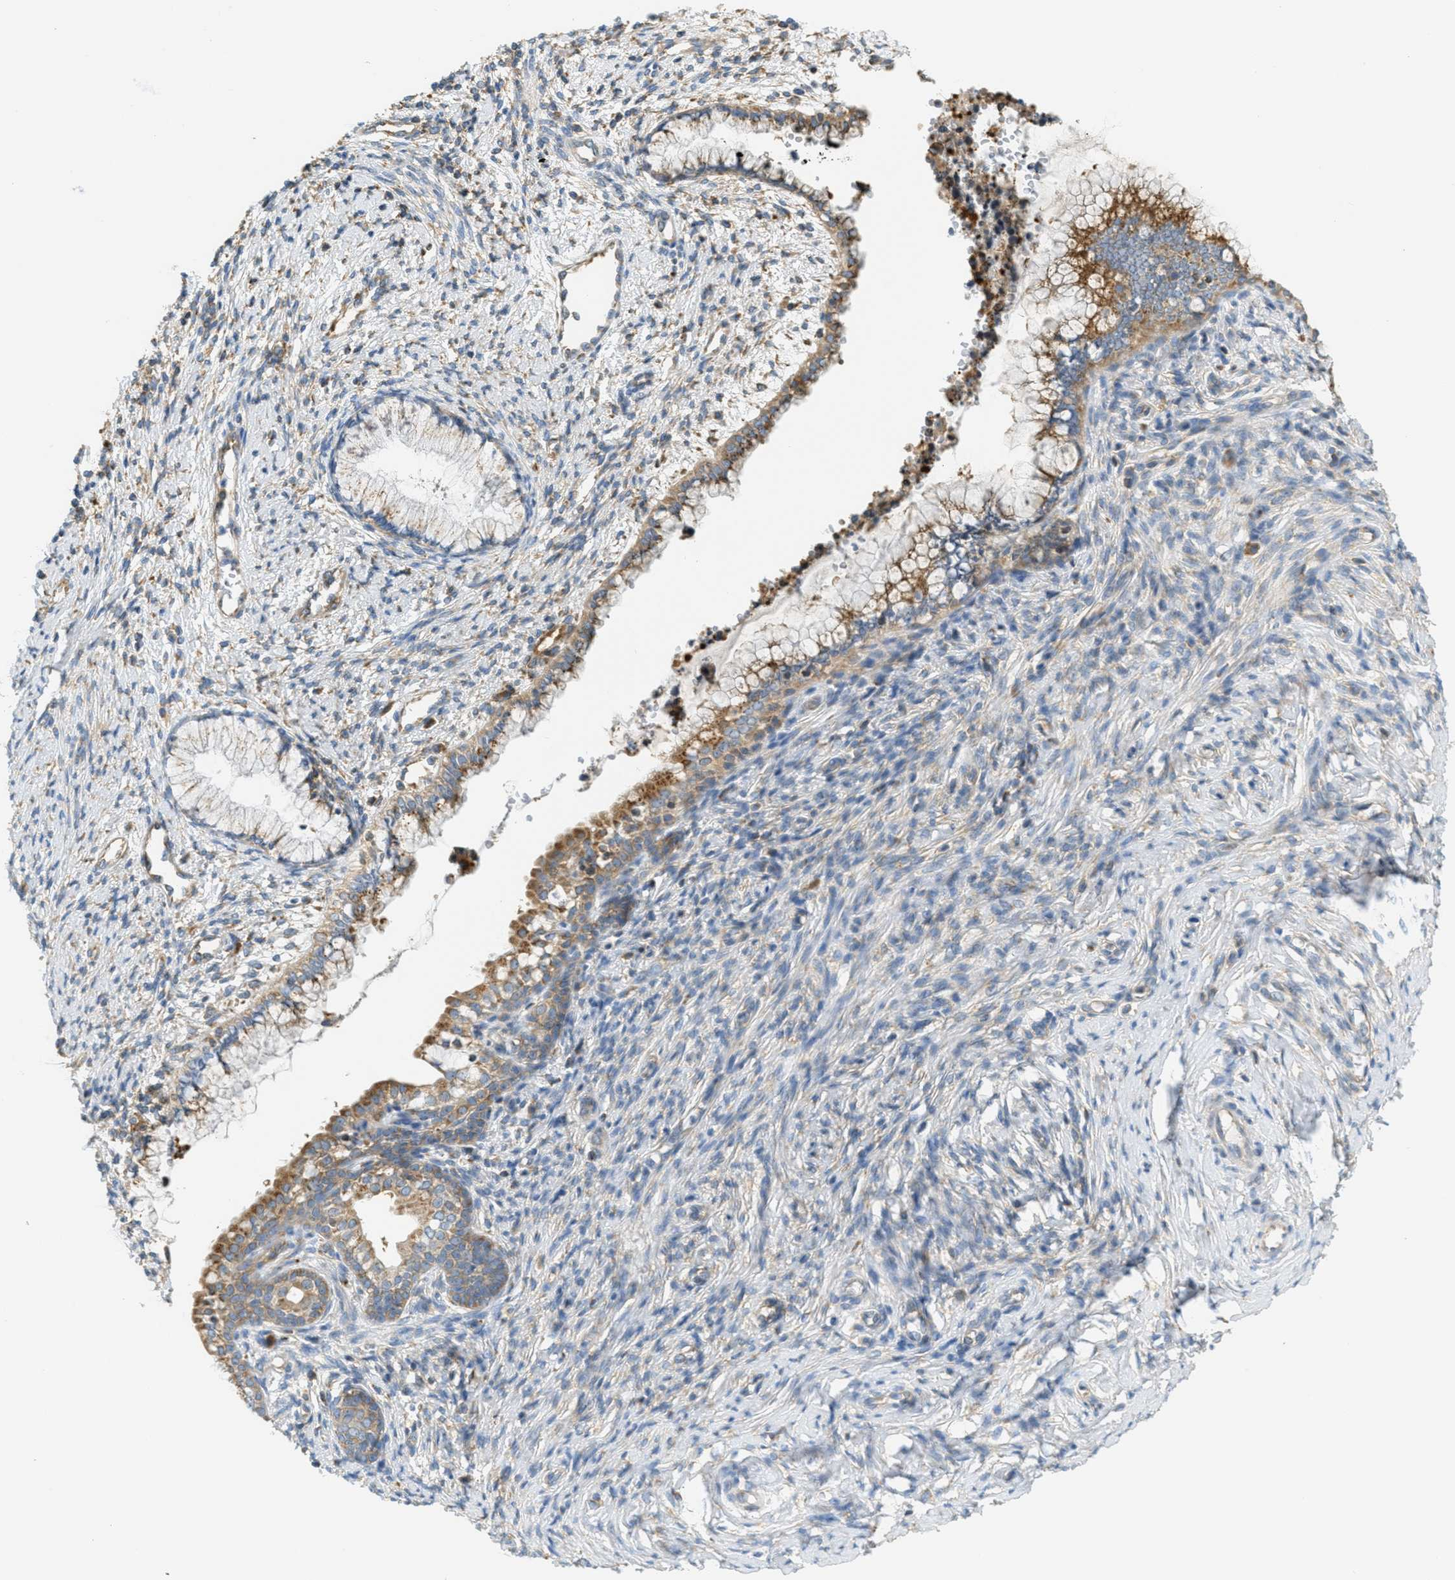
{"staining": {"intensity": "moderate", "quantity": "25%-75%", "location": "cytoplasmic/membranous"}, "tissue": "cervical cancer", "cell_type": "Tumor cells", "image_type": "cancer", "snomed": [{"axis": "morphology", "description": "Squamous cell carcinoma, NOS"}, {"axis": "topography", "description": "Cervix"}], "caption": "An image showing moderate cytoplasmic/membranous expression in about 25%-75% of tumor cells in squamous cell carcinoma (cervical), as visualized by brown immunohistochemical staining.", "gene": "ABCF1", "patient": {"sex": "female", "age": 63}}